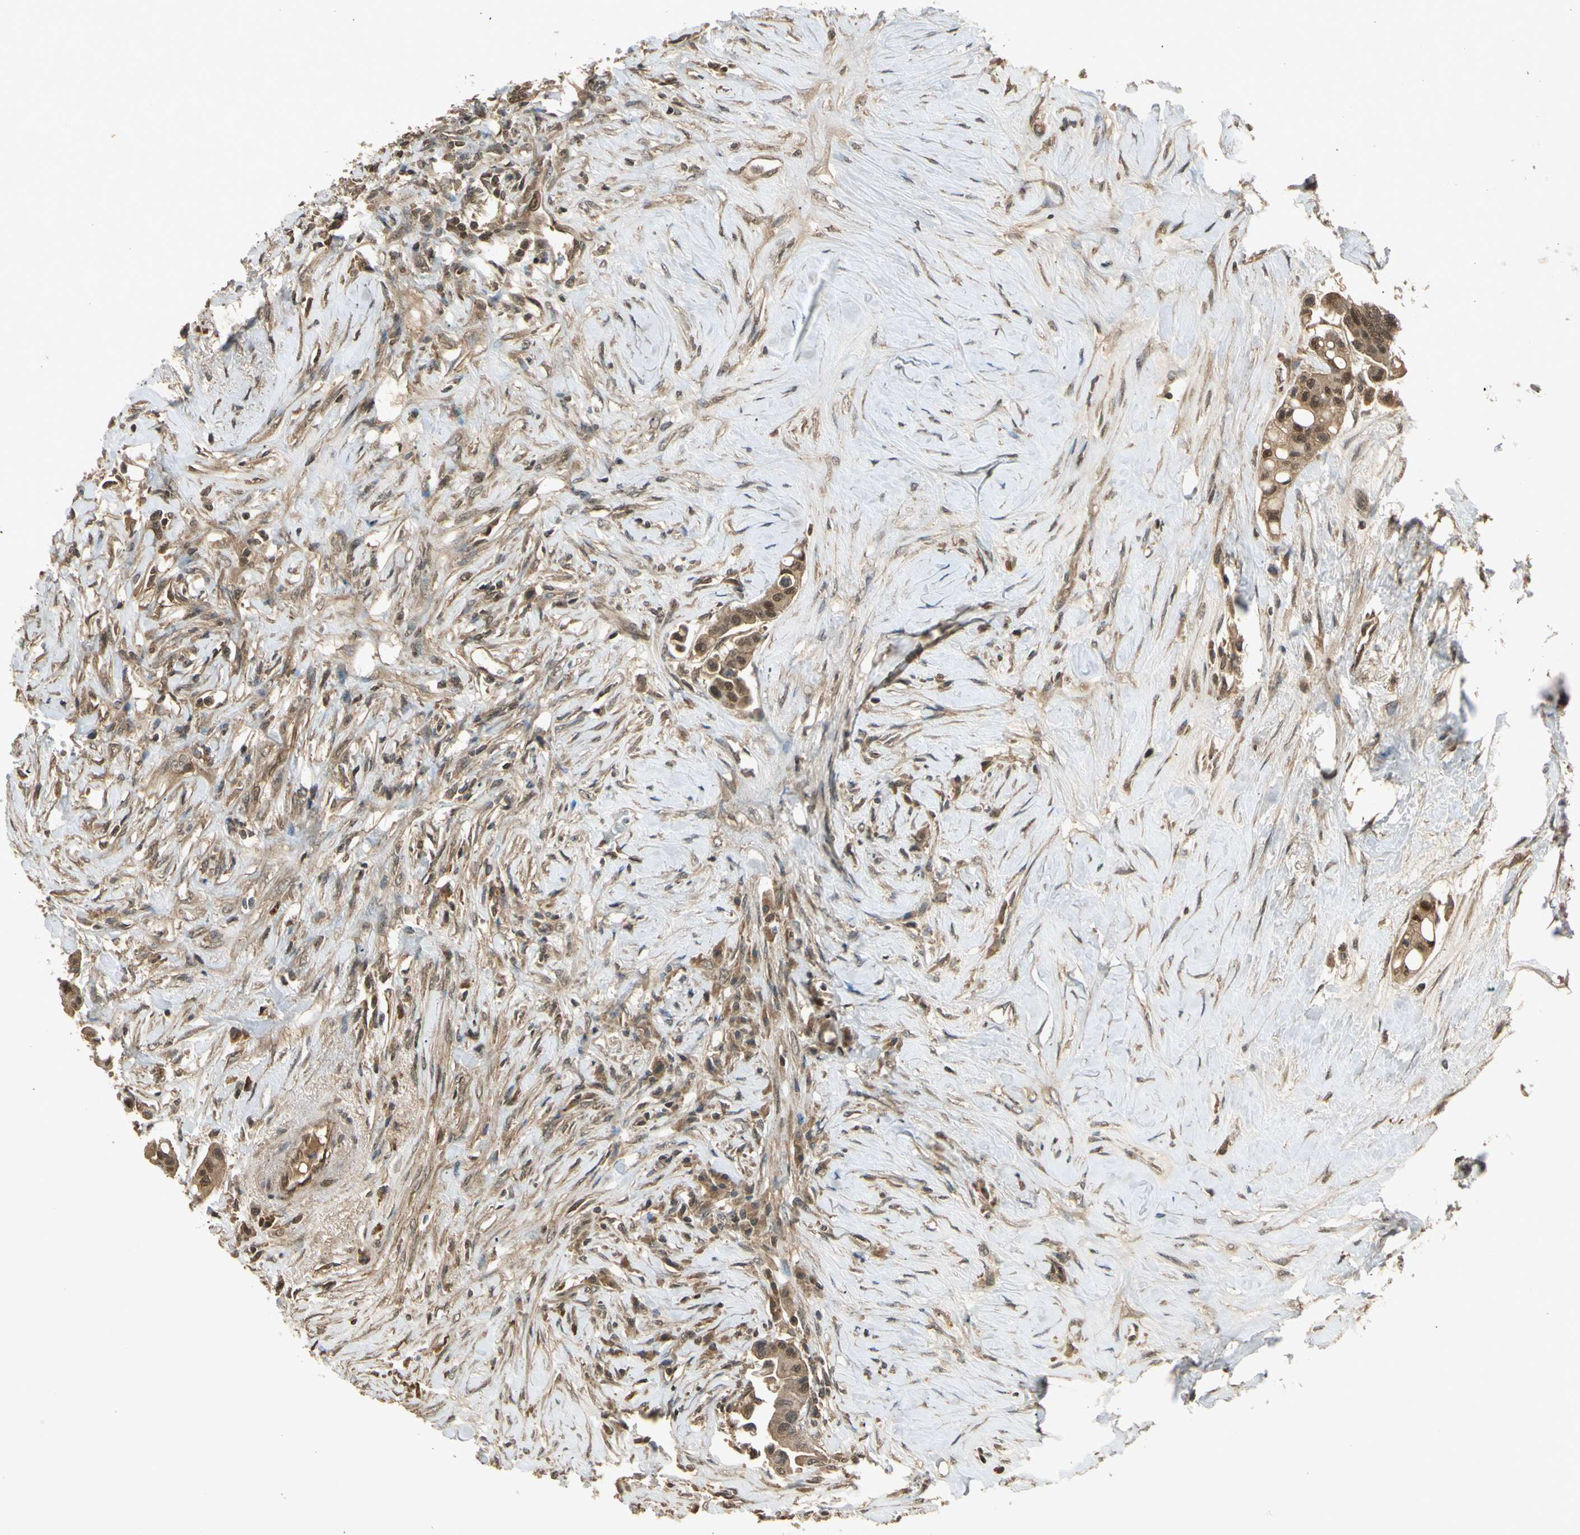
{"staining": {"intensity": "moderate", "quantity": ">75%", "location": "cytoplasmic/membranous,nuclear"}, "tissue": "colorectal cancer", "cell_type": "Tumor cells", "image_type": "cancer", "snomed": [{"axis": "morphology", "description": "Normal tissue, NOS"}, {"axis": "morphology", "description": "Adenocarcinoma, NOS"}, {"axis": "topography", "description": "Colon"}], "caption": "About >75% of tumor cells in colorectal cancer demonstrate moderate cytoplasmic/membranous and nuclear protein positivity as visualized by brown immunohistochemical staining.", "gene": "GMEB2", "patient": {"sex": "male", "age": 82}}